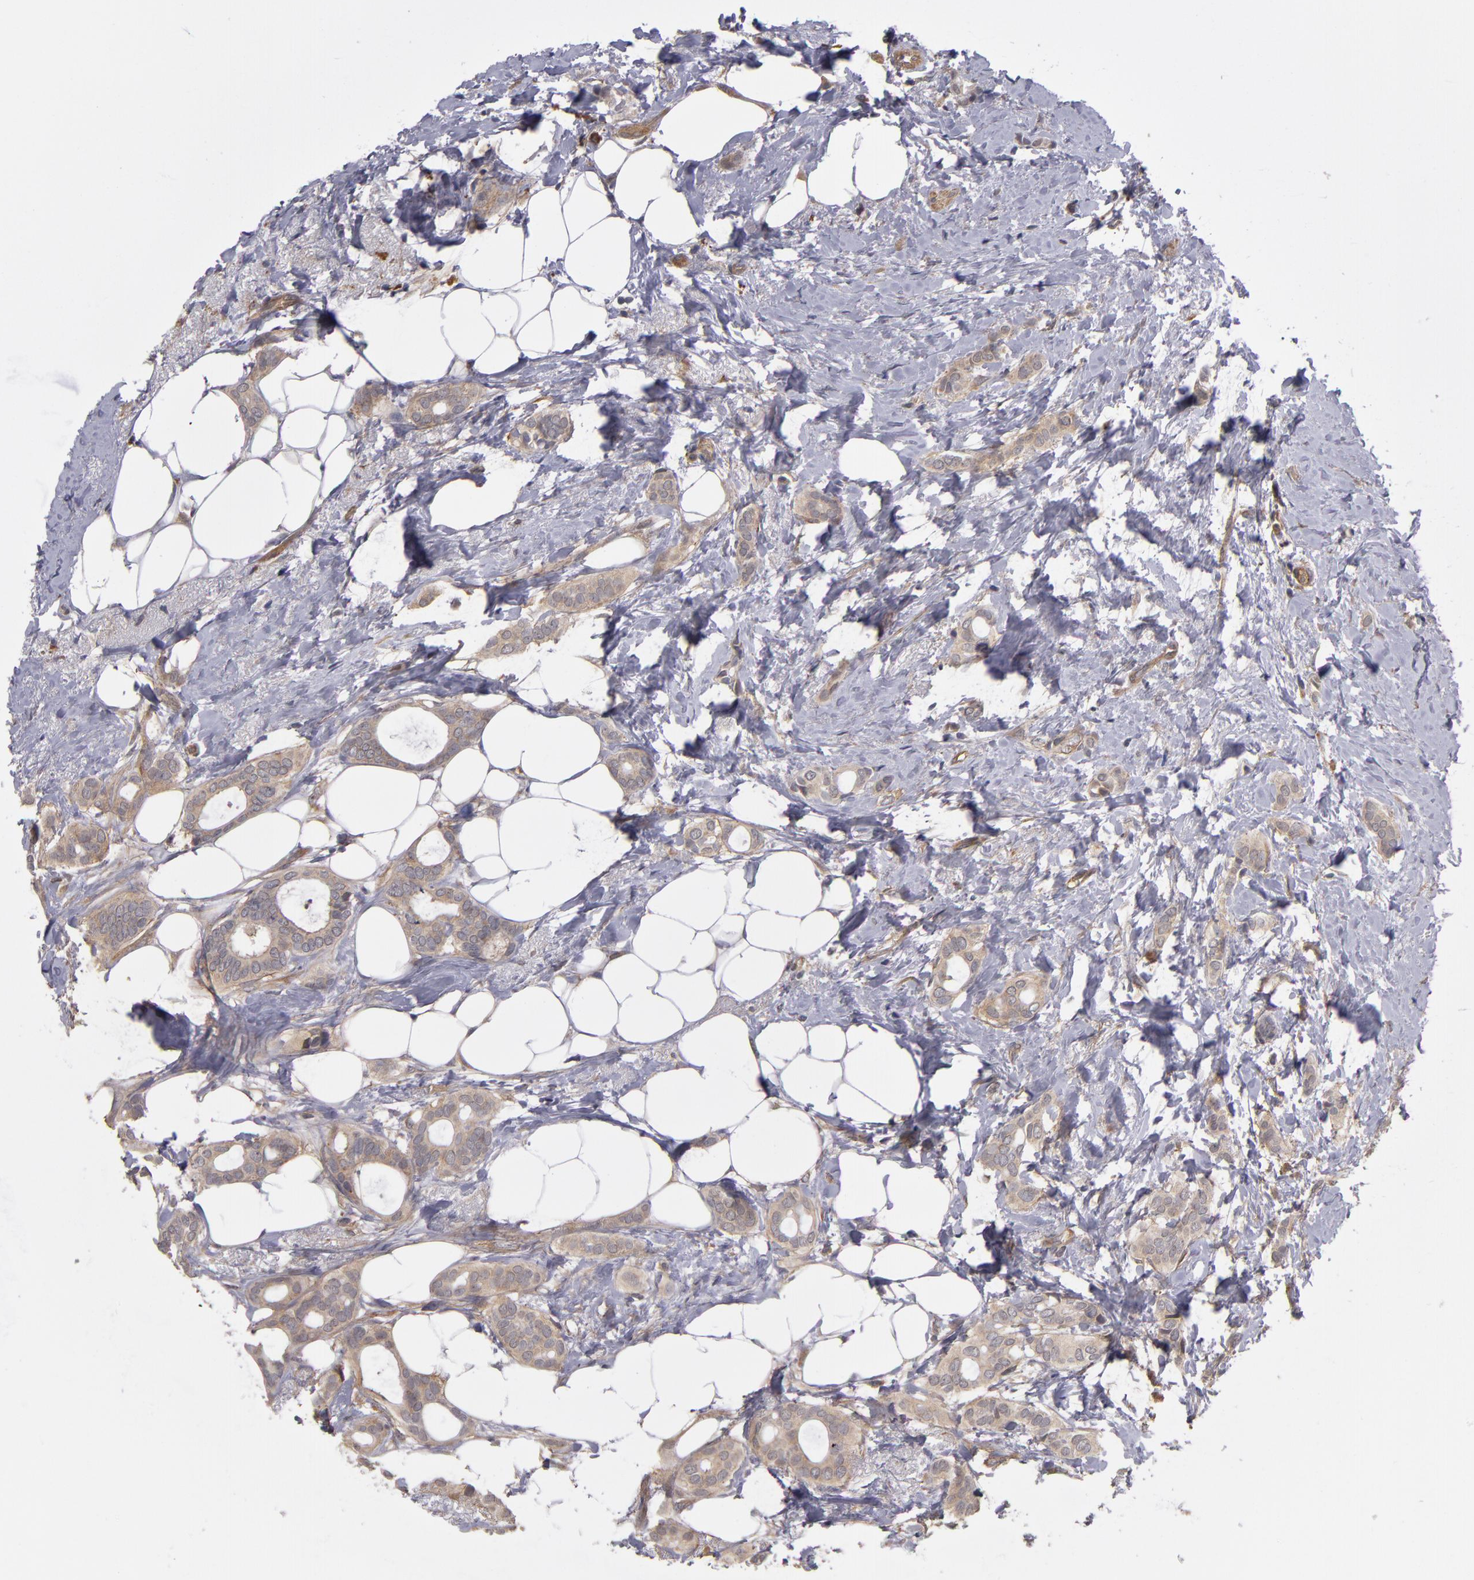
{"staining": {"intensity": "weak", "quantity": ">75%", "location": "cytoplasmic/membranous"}, "tissue": "breast cancer", "cell_type": "Tumor cells", "image_type": "cancer", "snomed": [{"axis": "morphology", "description": "Duct carcinoma"}, {"axis": "topography", "description": "Breast"}], "caption": "Immunohistochemical staining of human intraductal carcinoma (breast) reveals weak cytoplasmic/membranous protein positivity in approximately >75% of tumor cells.", "gene": "CTSO", "patient": {"sex": "female", "age": 54}}